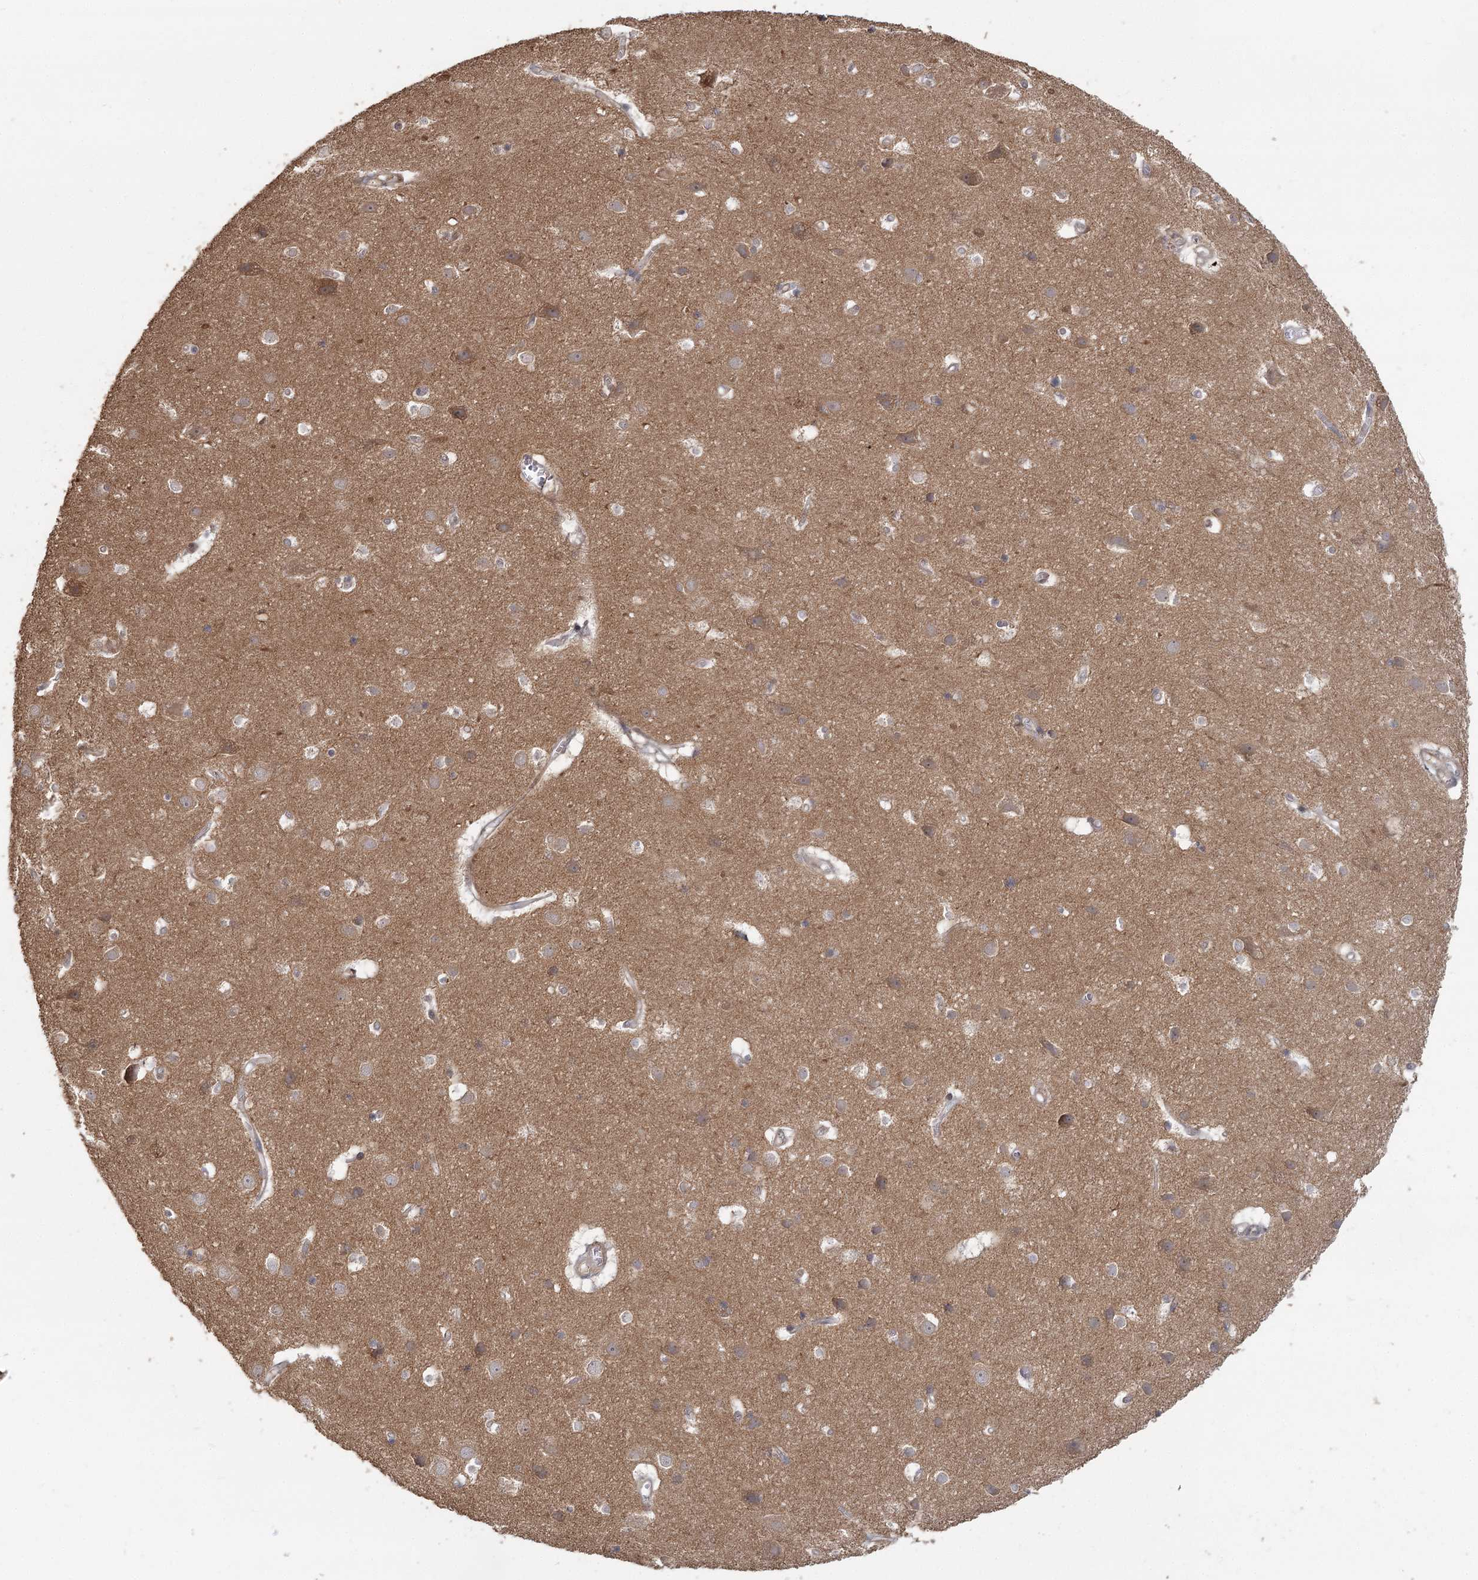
{"staining": {"intensity": "strong", "quantity": "25%-75%", "location": "cytoplasmic/membranous"}, "tissue": "cerebral cortex", "cell_type": "Endothelial cells", "image_type": "normal", "snomed": [{"axis": "morphology", "description": "Normal tissue, NOS"}, {"axis": "topography", "description": "Cerebral cortex"}], "caption": "Protein staining exhibits strong cytoplasmic/membranous staining in approximately 25%-75% of endothelial cells in normal cerebral cortex.", "gene": "OBSL1", "patient": {"sex": "male", "age": 54}}